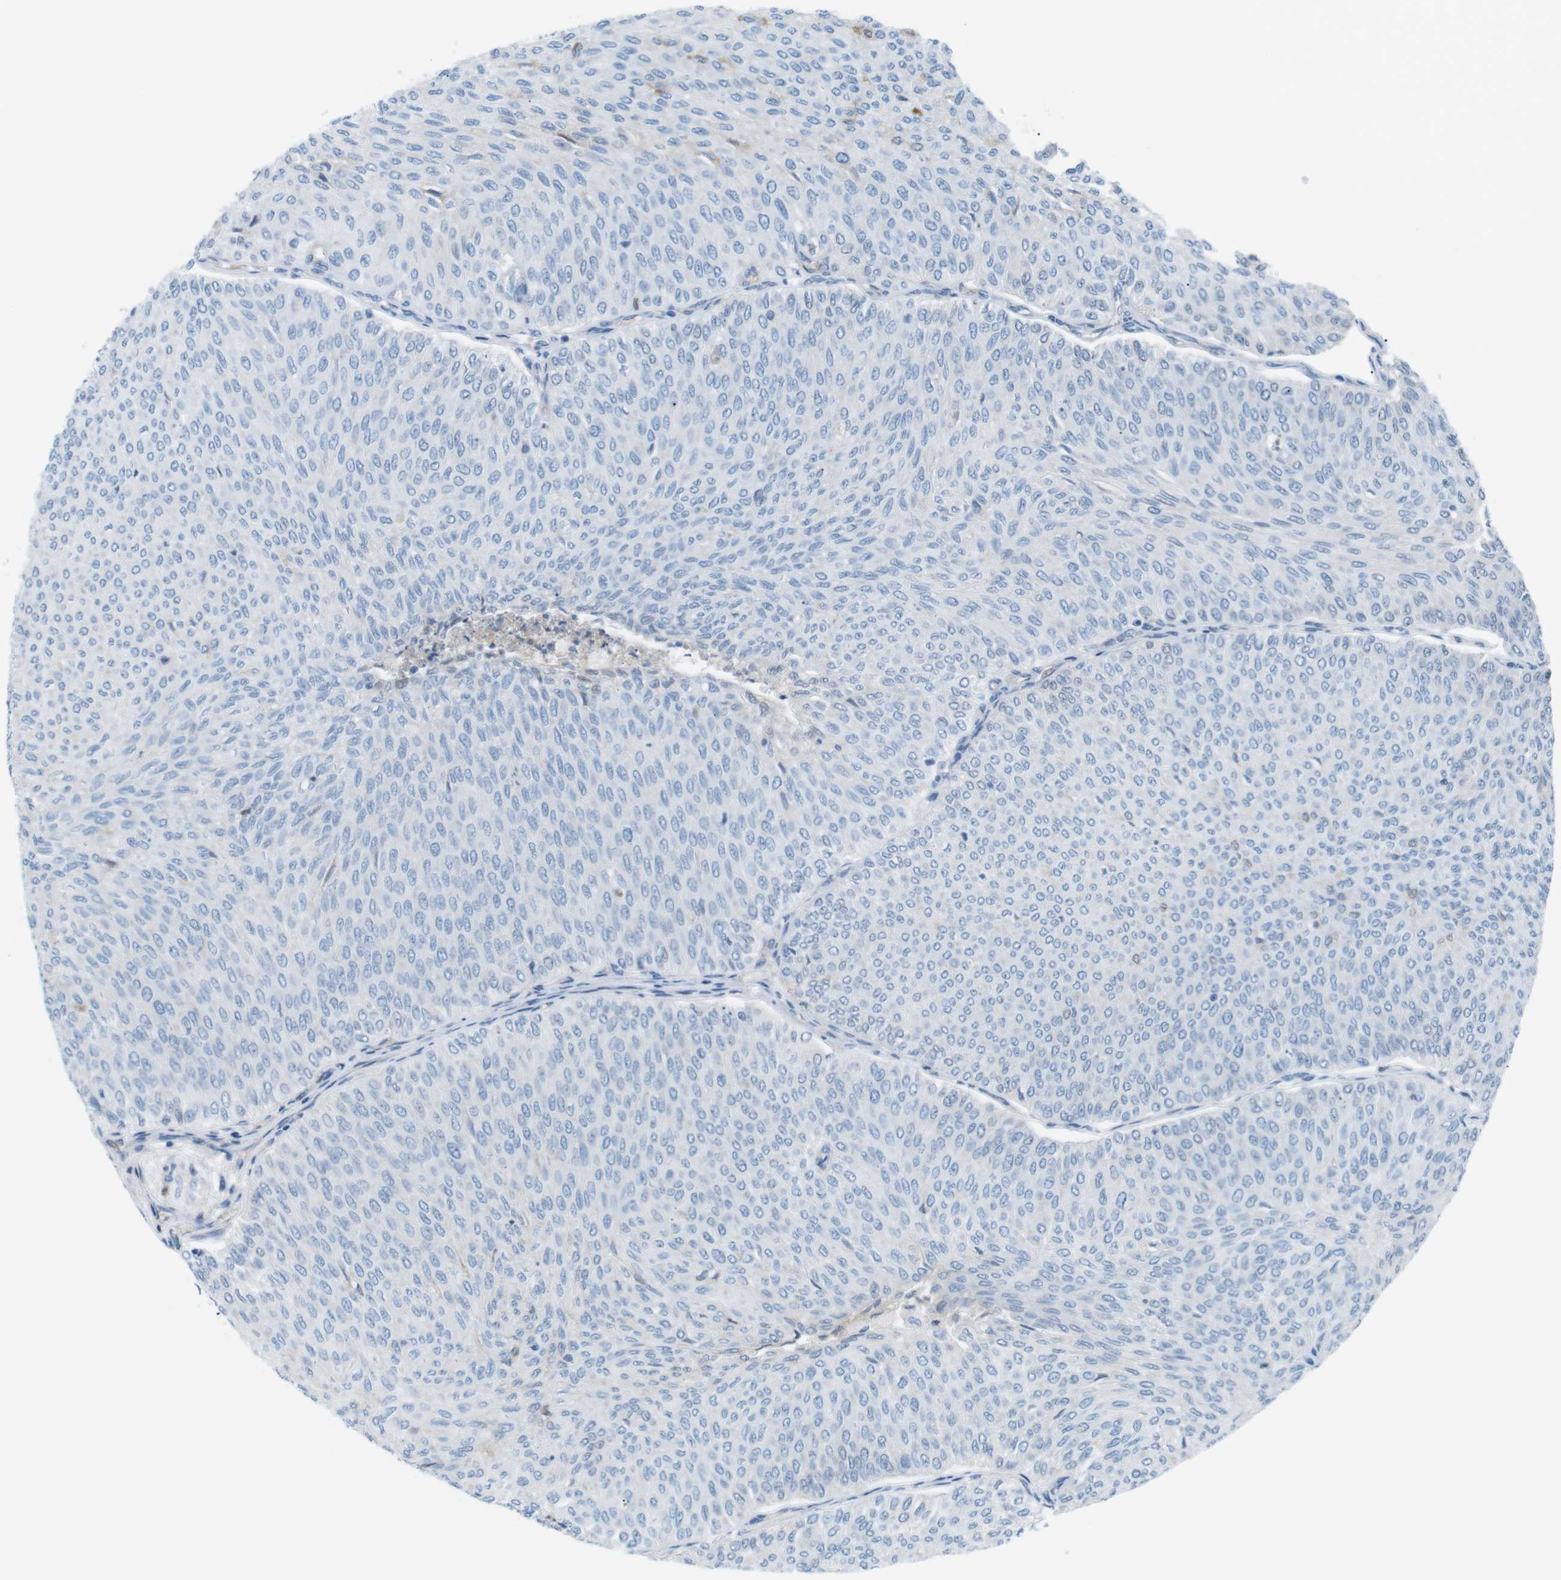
{"staining": {"intensity": "negative", "quantity": "none", "location": "none"}, "tissue": "urothelial cancer", "cell_type": "Tumor cells", "image_type": "cancer", "snomed": [{"axis": "morphology", "description": "Urothelial carcinoma, Low grade"}, {"axis": "topography", "description": "Urinary bladder"}], "caption": "This micrograph is of urothelial carcinoma (low-grade) stained with IHC to label a protein in brown with the nuclei are counter-stained blue. There is no staining in tumor cells. (DAB (3,3'-diaminobenzidine) immunohistochemistry, high magnification).", "gene": "AZGP1", "patient": {"sex": "male", "age": 78}}